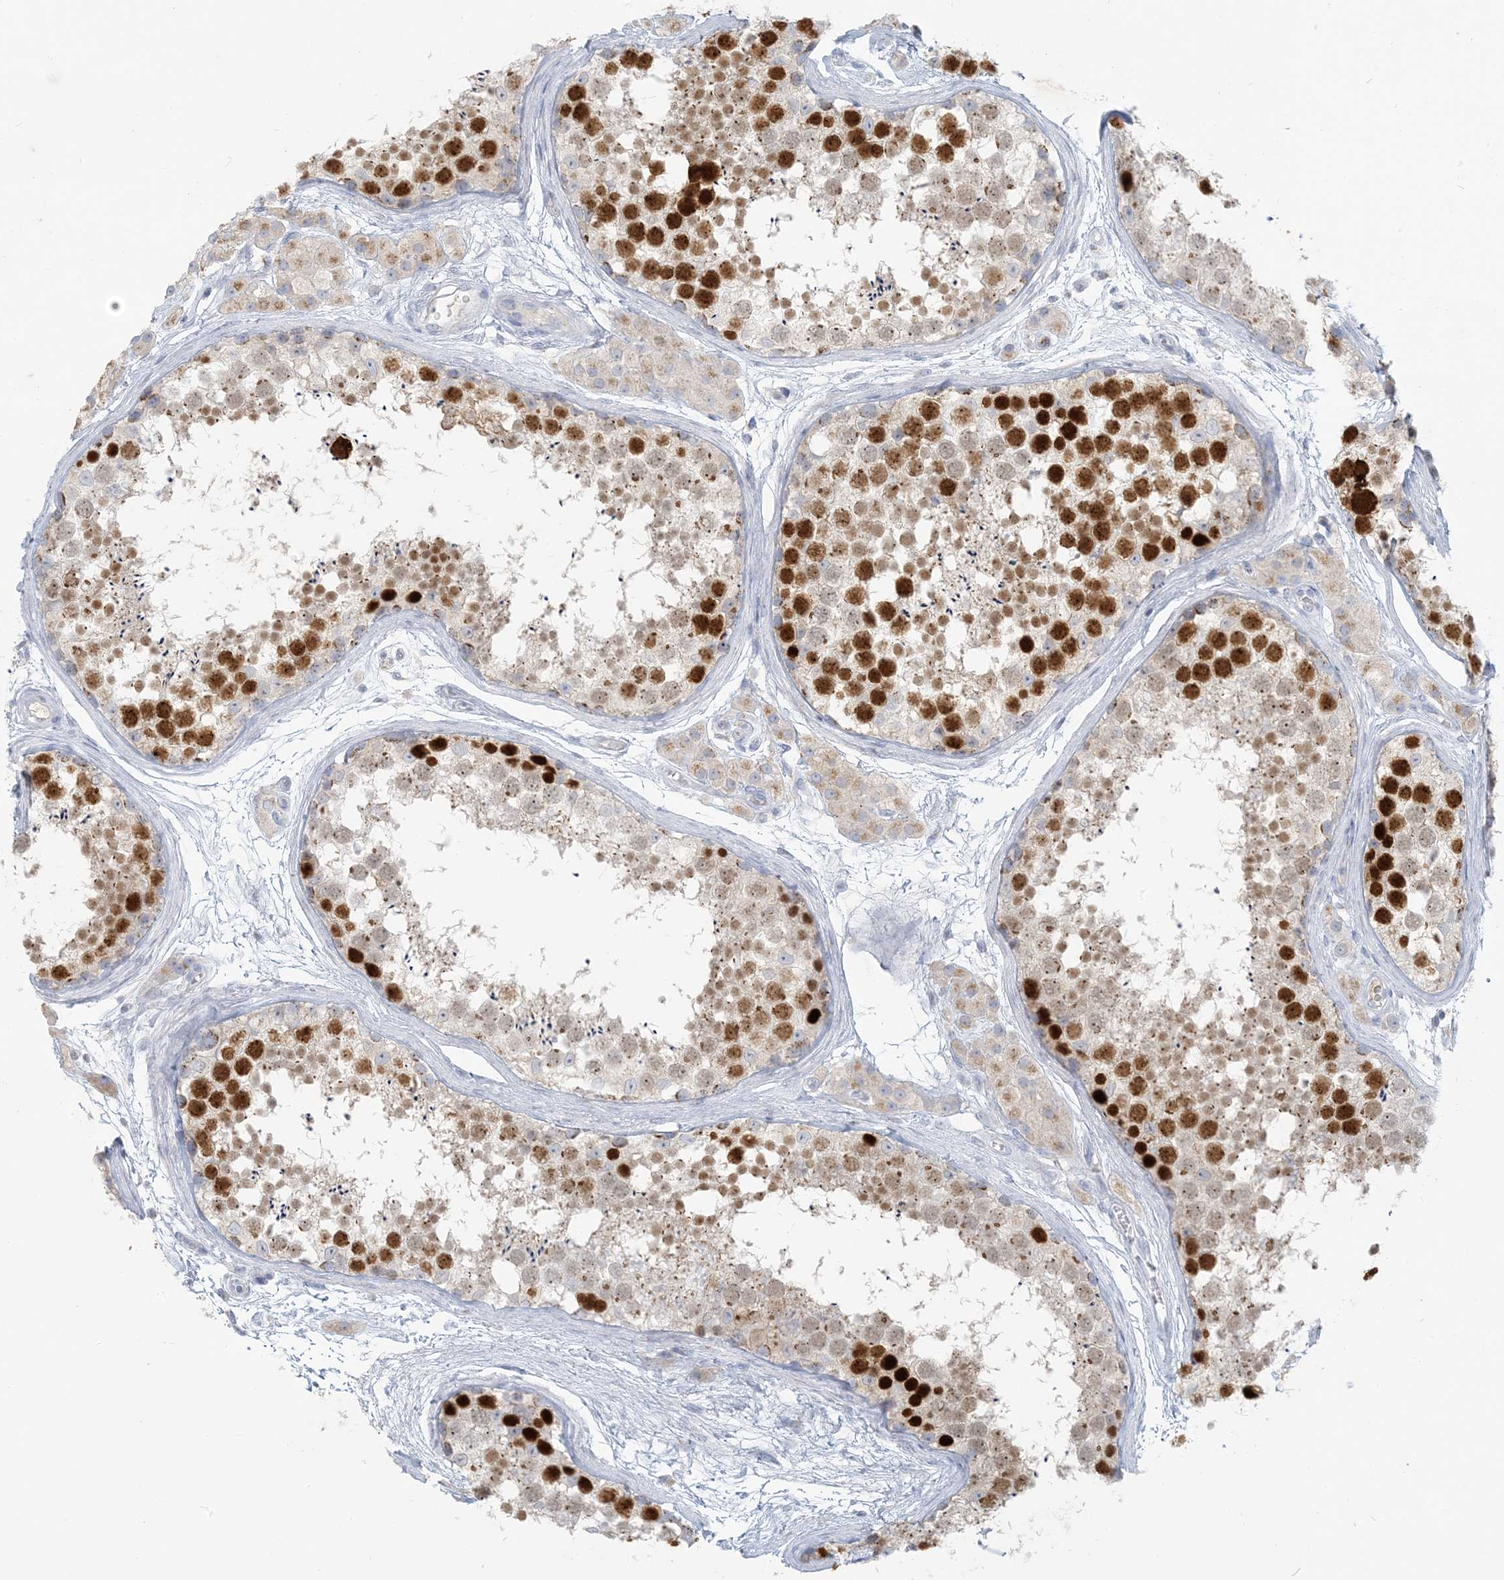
{"staining": {"intensity": "strong", "quantity": "25%-75%", "location": "cytoplasmic/membranous,nuclear"}, "tissue": "testis", "cell_type": "Cells in seminiferous ducts", "image_type": "normal", "snomed": [{"axis": "morphology", "description": "Normal tissue, NOS"}, {"axis": "topography", "description": "Testis"}], "caption": "Normal testis was stained to show a protein in brown. There is high levels of strong cytoplasmic/membranous,nuclear staining in approximately 25%-75% of cells in seminiferous ducts.", "gene": "SCML1", "patient": {"sex": "male", "age": 56}}